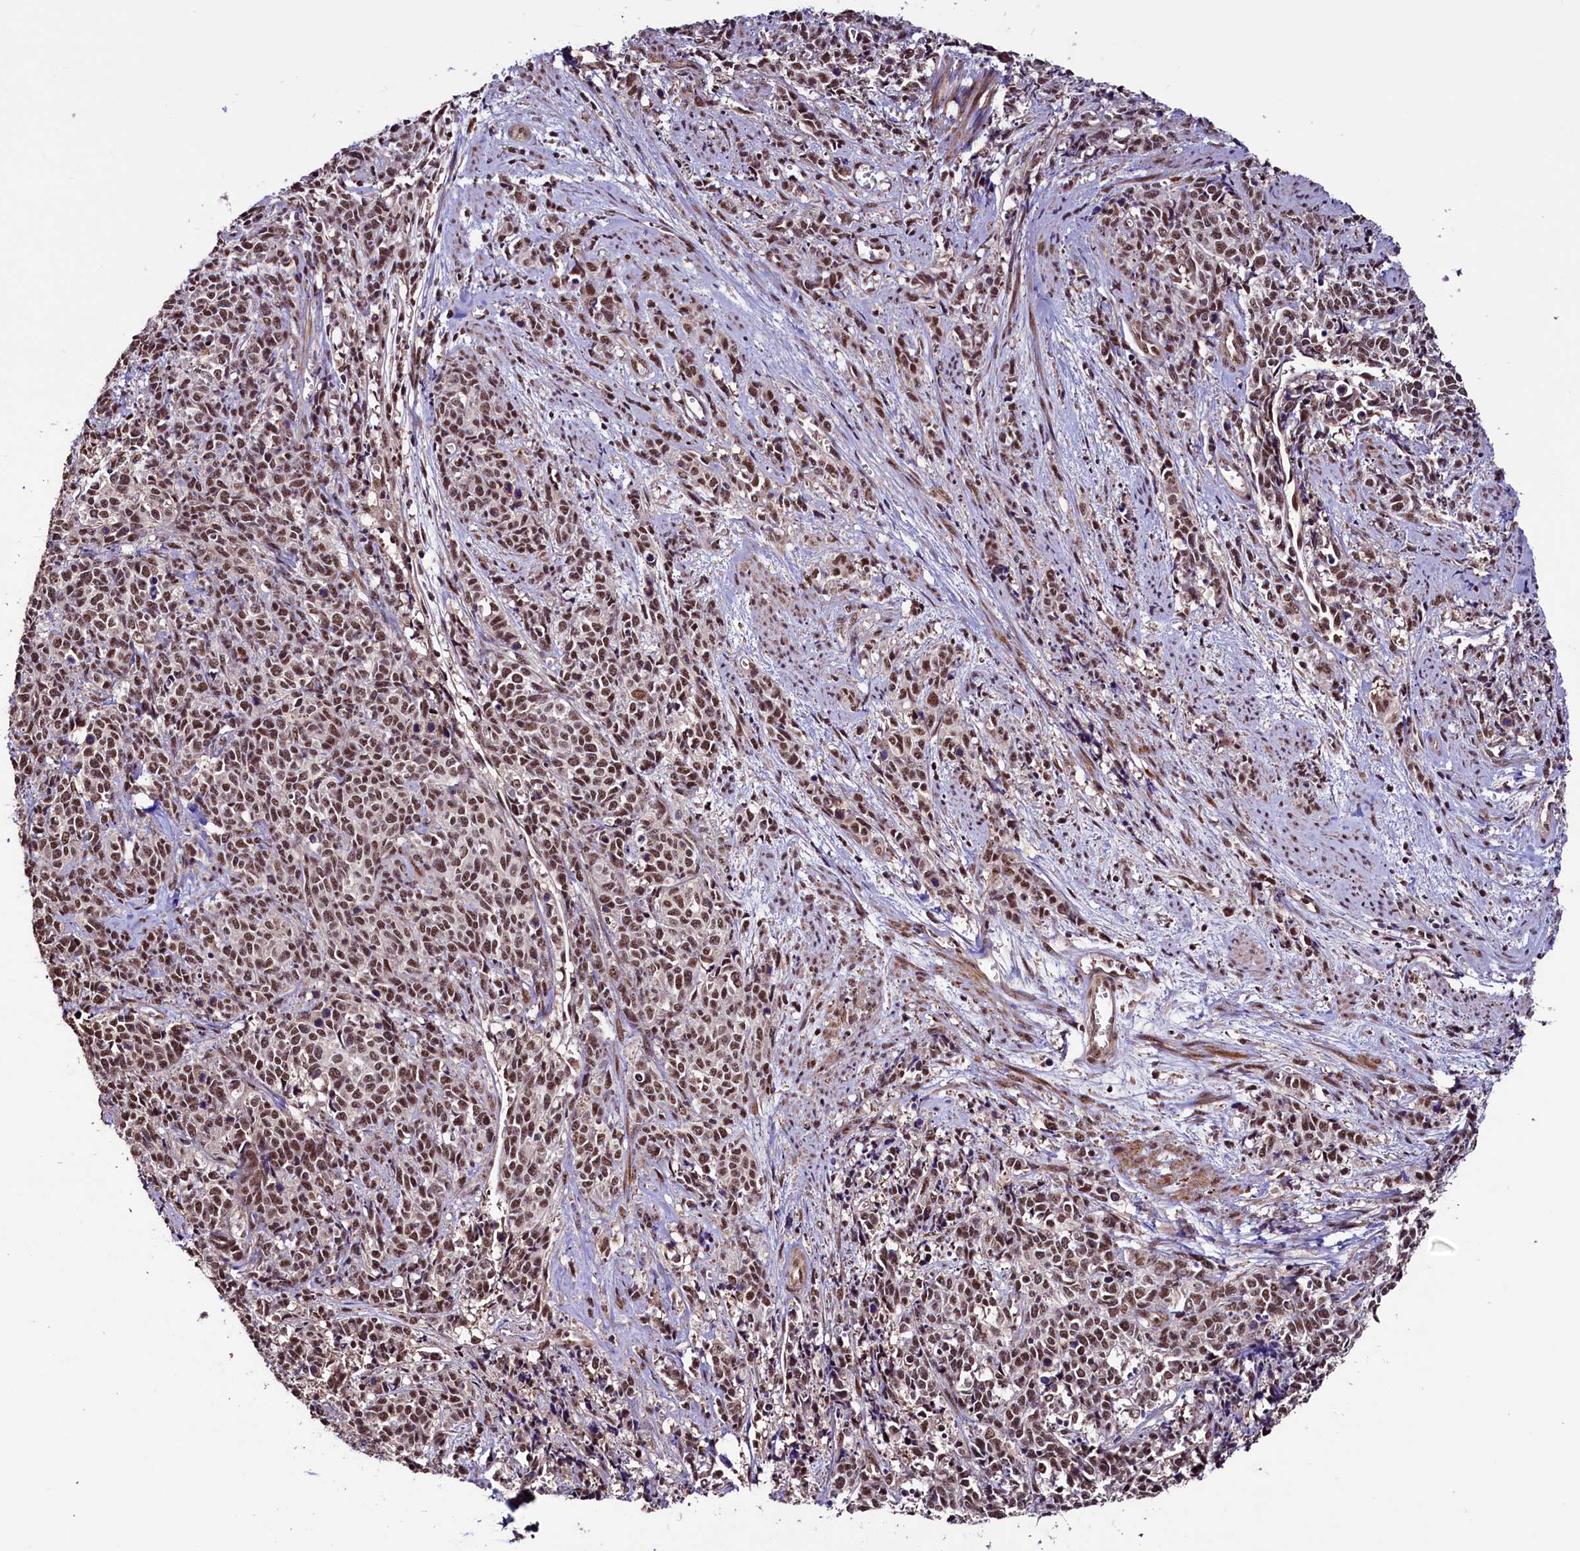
{"staining": {"intensity": "moderate", "quantity": ">75%", "location": "nuclear"}, "tissue": "cervical cancer", "cell_type": "Tumor cells", "image_type": "cancer", "snomed": [{"axis": "morphology", "description": "Squamous cell carcinoma, NOS"}, {"axis": "topography", "description": "Cervix"}], "caption": "Squamous cell carcinoma (cervical) stained with a brown dye shows moderate nuclear positive staining in approximately >75% of tumor cells.", "gene": "SFSWAP", "patient": {"sex": "female", "age": 60}}